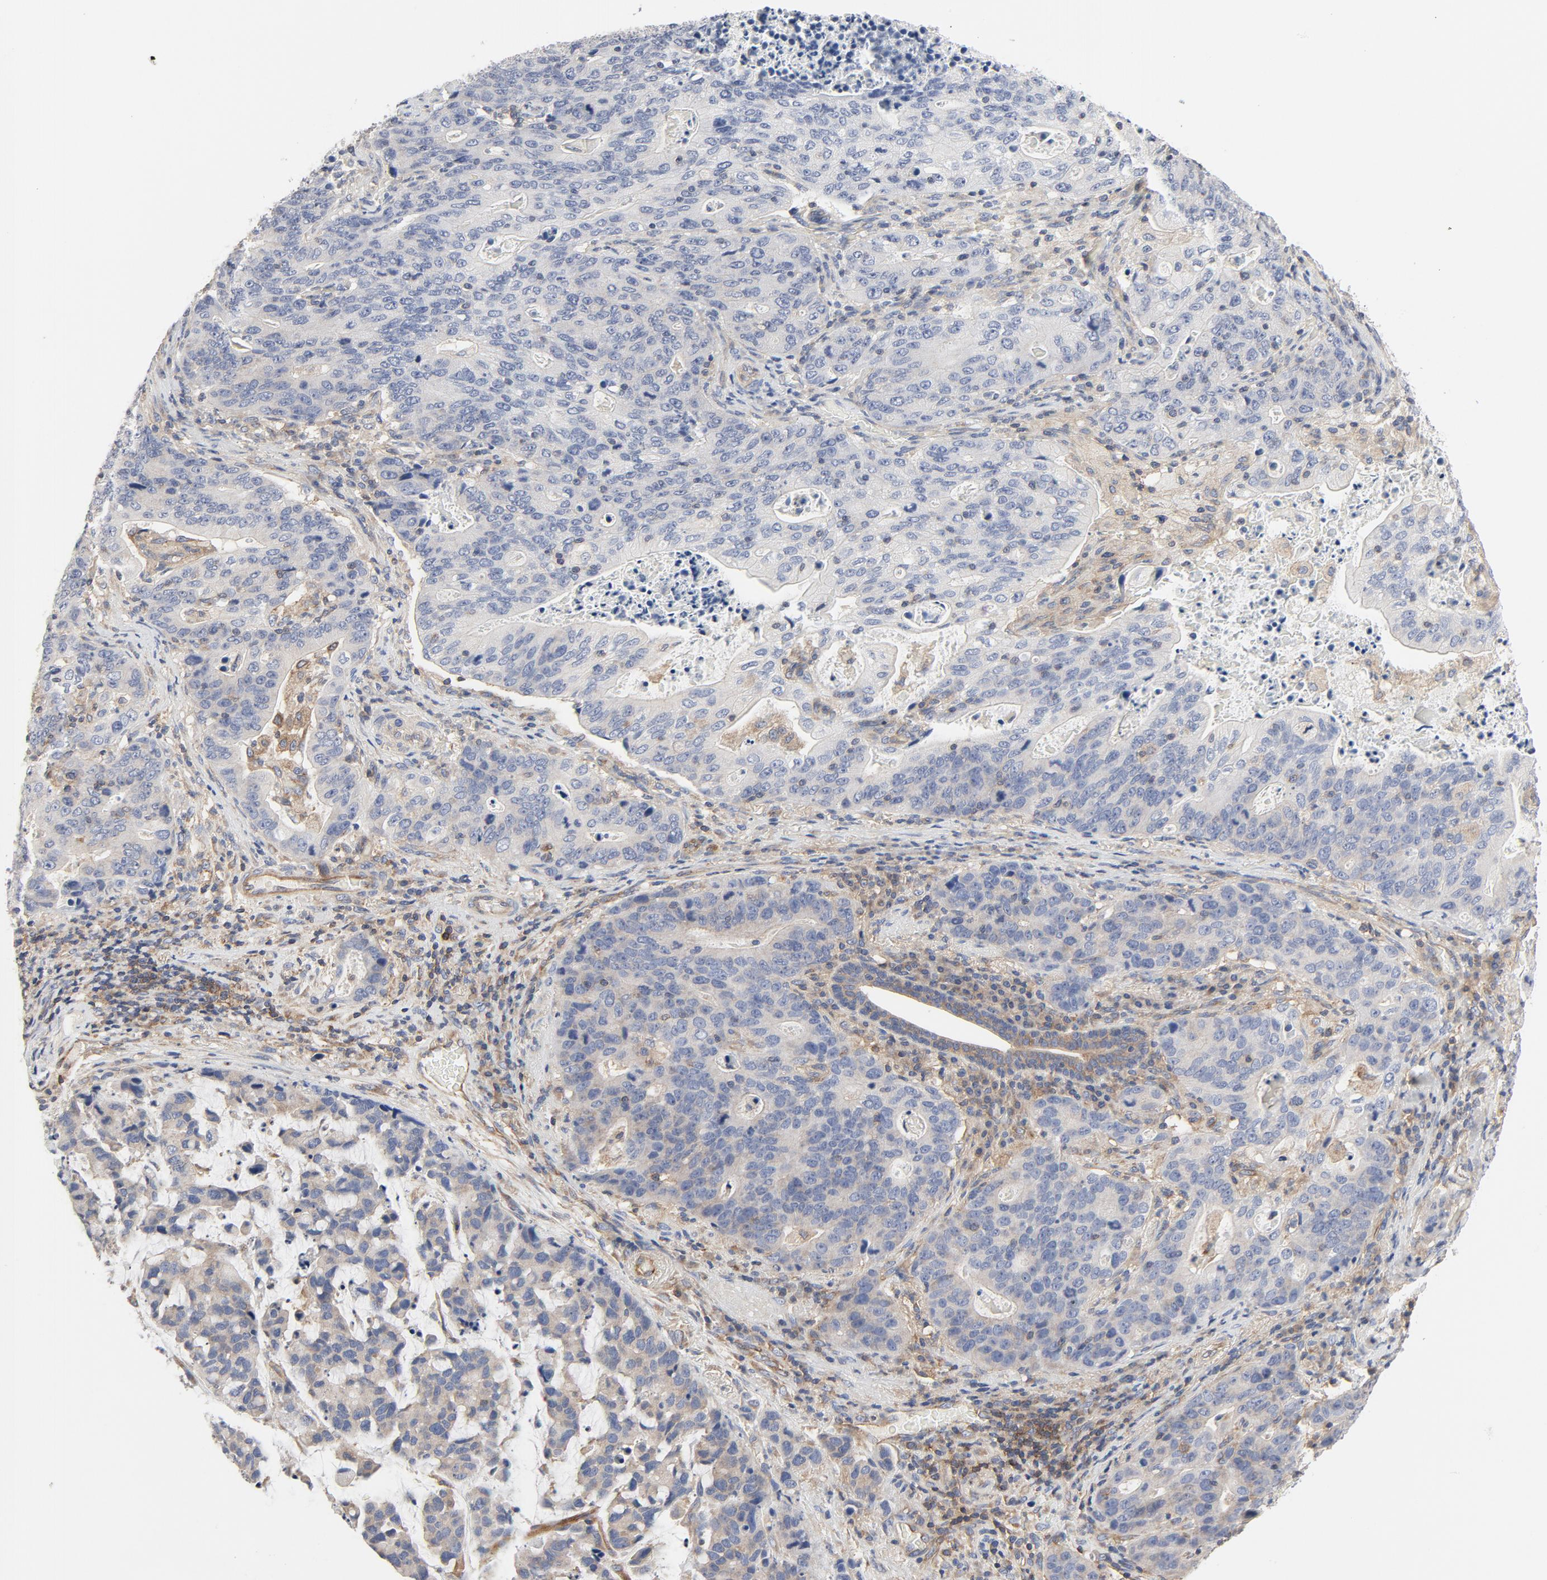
{"staining": {"intensity": "negative", "quantity": "none", "location": "none"}, "tissue": "stomach cancer", "cell_type": "Tumor cells", "image_type": "cancer", "snomed": [{"axis": "morphology", "description": "Adenocarcinoma, NOS"}, {"axis": "topography", "description": "Esophagus"}, {"axis": "topography", "description": "Stomach"}], "caption": "High power microscopy photomicrograph of an immunohistochemistry micrograph of adenocarcinoma (stomach), revealing no significant expression in tumor cells.", "gene": "RABEP1", "patient": {"sex": "male", "age": 74}}